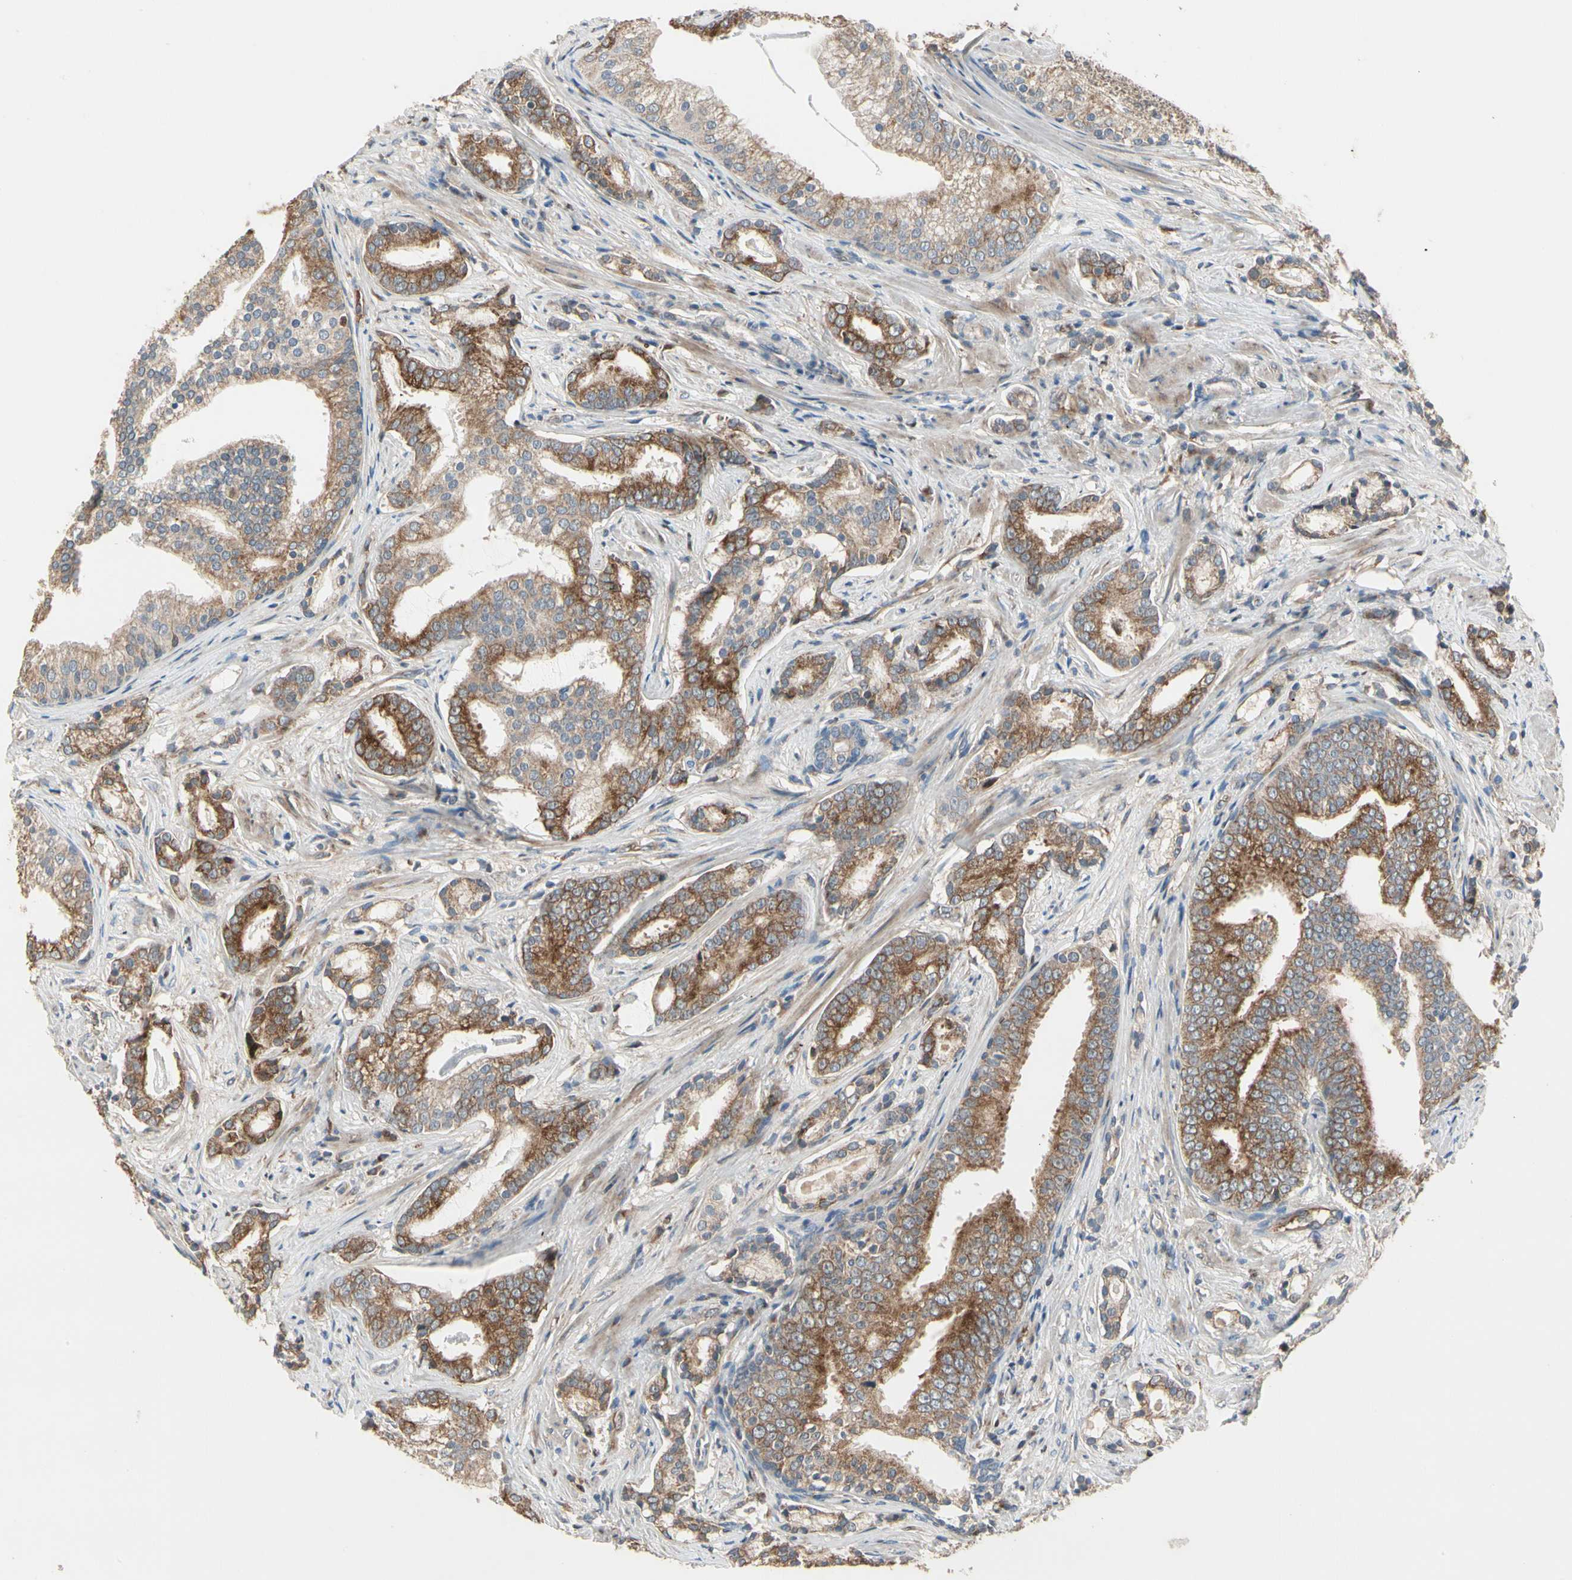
{"staining": {"intensity": "strong", "quantity": ">75%", "location": "cytoplasmic/membranous"}, "tissue": "prostate cancer", "cell_type": "Tumor cells", "image_type": "cancer", "snomed": [{"axis": "morphology", "description": "Adenocarcinoma, Low grade"}, {"axis": "topography", "description": "Prostate"}], "caption": "Immunohistochemistry histopathology image of human prostate cancer stained for a protein (brown), which shows high levels of strong cytoplasmic/membranous staining in about >75% of tumor cells.", "gene": "CGREF1", "patient": {"sex": "male", "age": 58}}